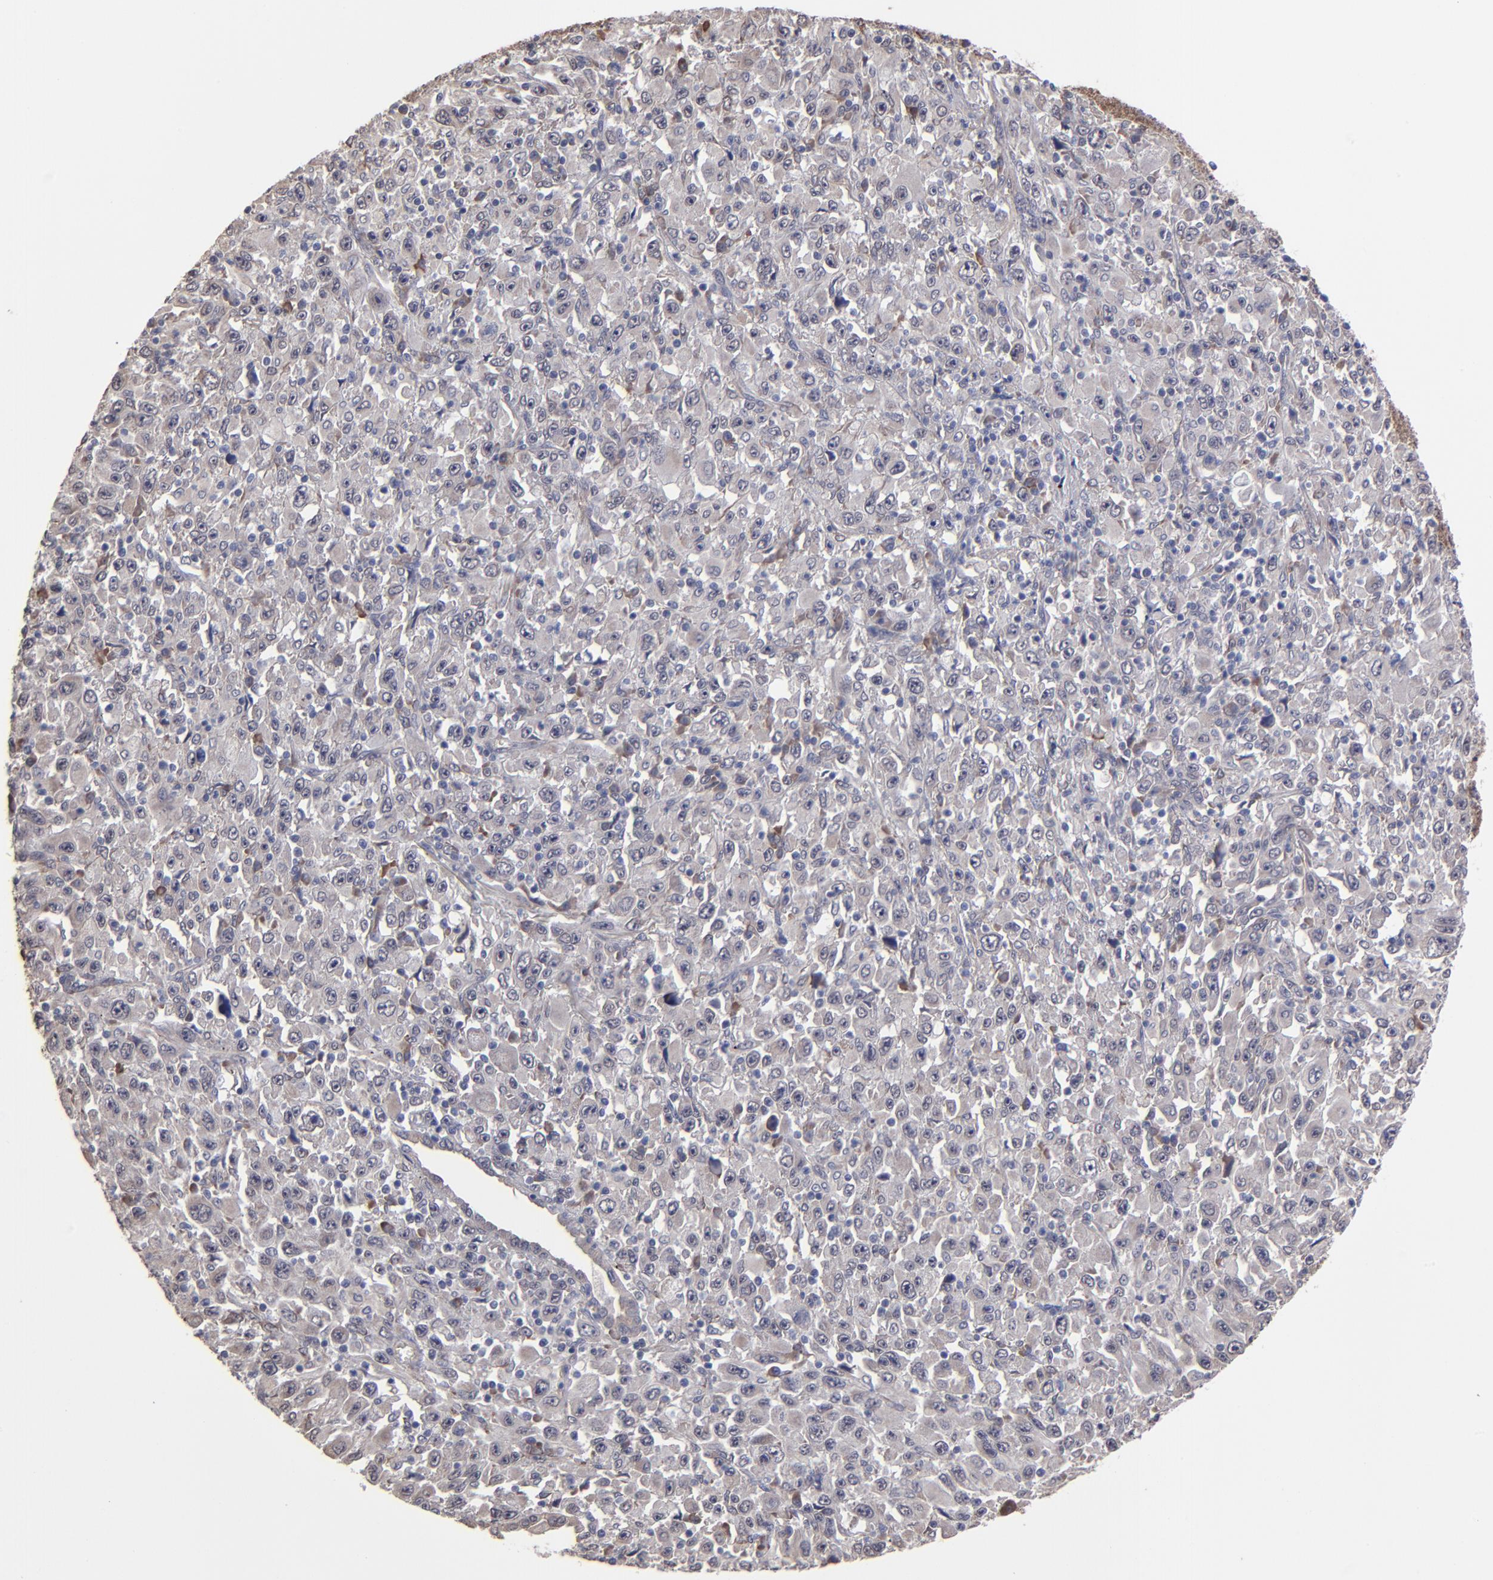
{"staining": {"intensity": "negative", "quantity": "none", "location": "none"}, "tissue": "melanoma", "cell_type": "Tumor cells", "image_type": "cancer", "snomed": [{"axis": "morphology", "description": "Malignant melanoma, Metastatic site"}, {"axis": "topography", "description": "Skin"}], "caption": "Immunohistochemistry histopathology image of malignant melanoma (metastatic site) stained for a protein (brown), which displays no positivity in tumor cells.", "gene": "CHL1", "patient": {"sex": "female", "age": 56}}